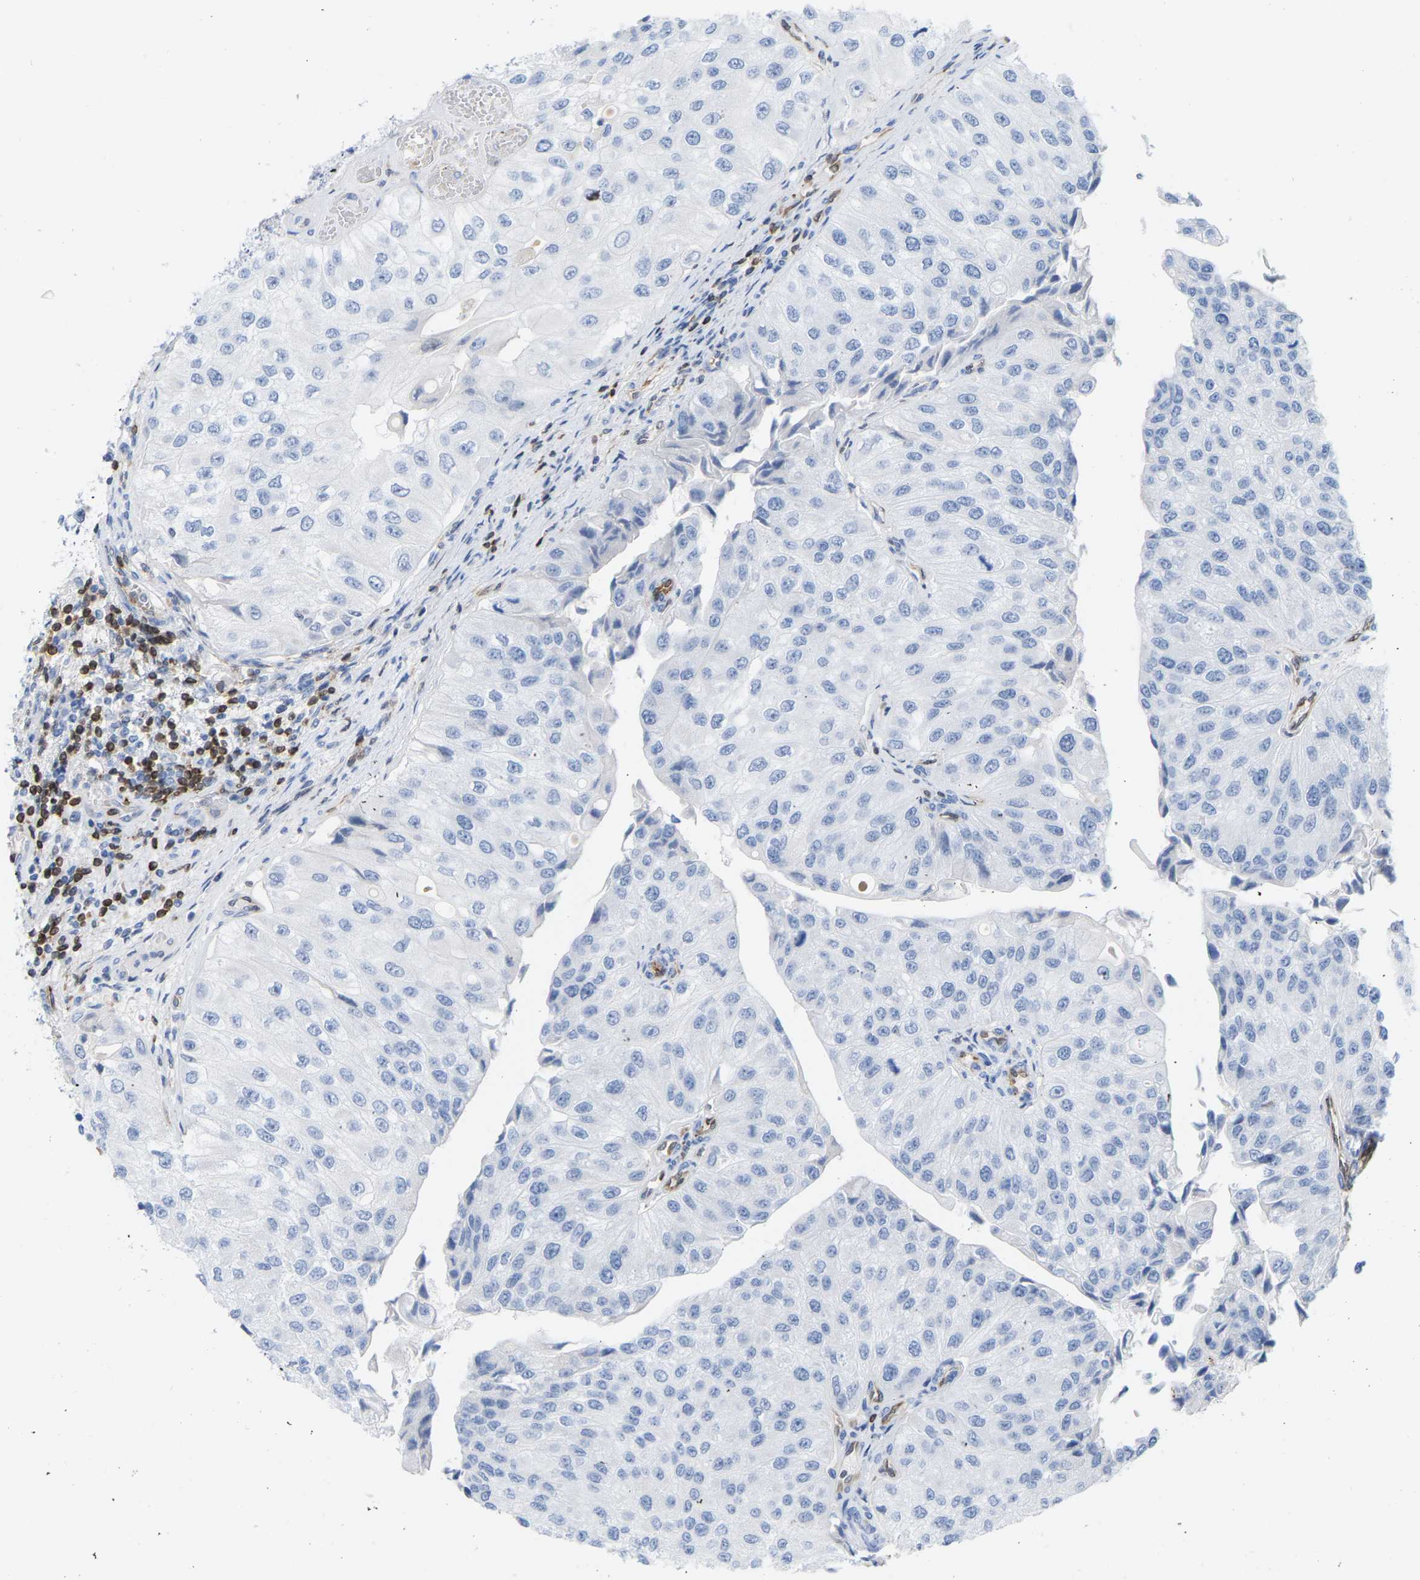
{"staining": {"intensity": "negative", "quantity": "none", "location": "none"}, "tissue": "urothelial cancer", "cell_type": "Tumor cells", "image_type": "cancer", "snomed": [{"axis": "morphology", "description": "Urothelial carcinoma, High grade"}, {"axis": "topography", "description": "Kidney"}, {"axis": "topography", "description": "Urinary bladder"}], "caption": "Urothelial carcinoma (high-grade) stained for a protein using immunohistochemistry reveals no staining tumor cells.", "gene": "GIMAP4", "patient": {"sex": "male", "age": 77}}